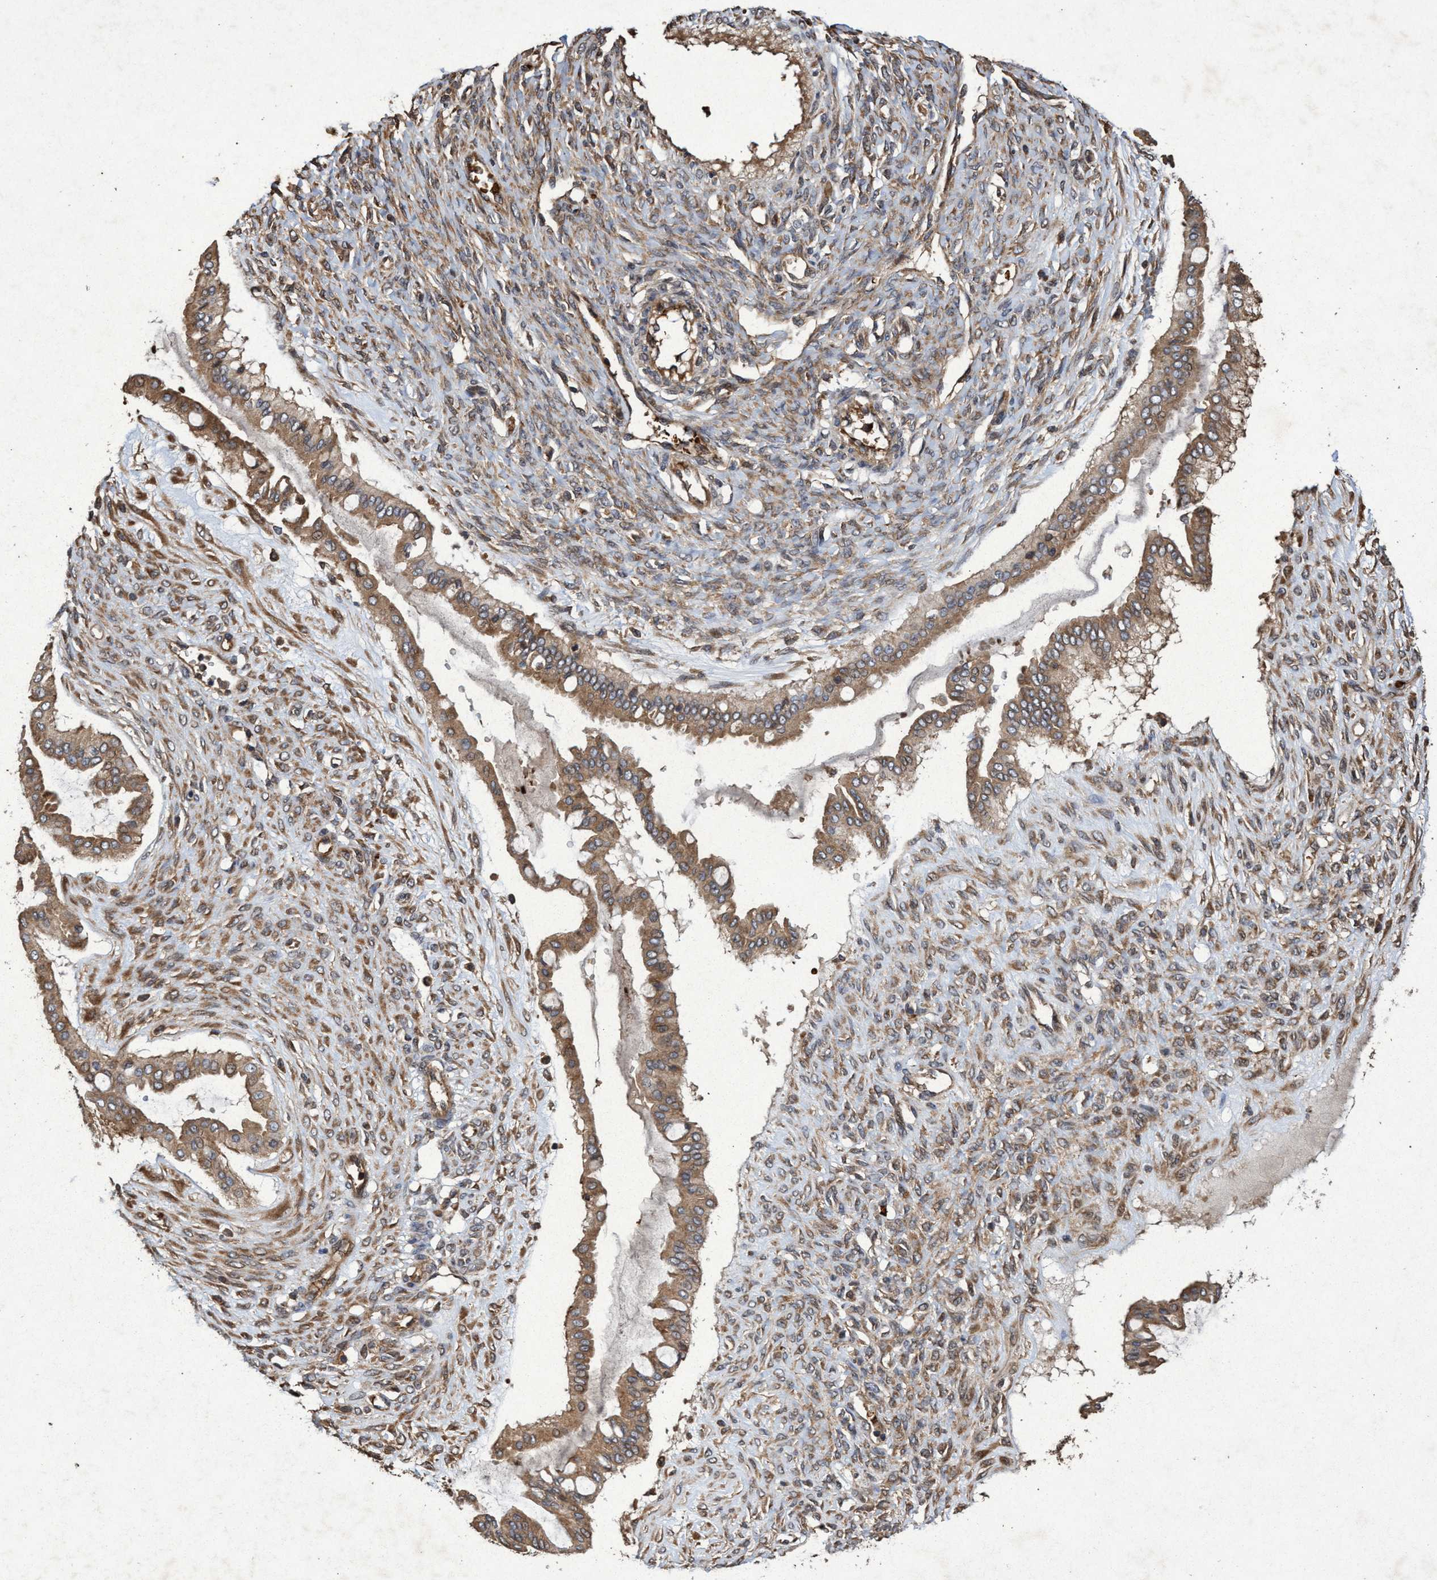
{"staining": {"intensity": "moderate", "quantity": ">75%", "location": "cytoplasmic/membranous"}, "tissue": "ovarian cancer", "cell_type": "Tumor cells", "image_type": "cancer", "snomed": [{"axis": "morphology", "description": "Cystadenocarcinoma, mucinous, NOS"}, {"axis": "topography", "description": "Ovary"}], "caption": "Protein analysis of mucinous cystadenocarcinoma (ovarian) tissue displays moderate cytoplasmic/membranous staining in about >75% of tumor cells.", "gene": "CHMP6", "patient": {"sex": "female", "age": 73}}